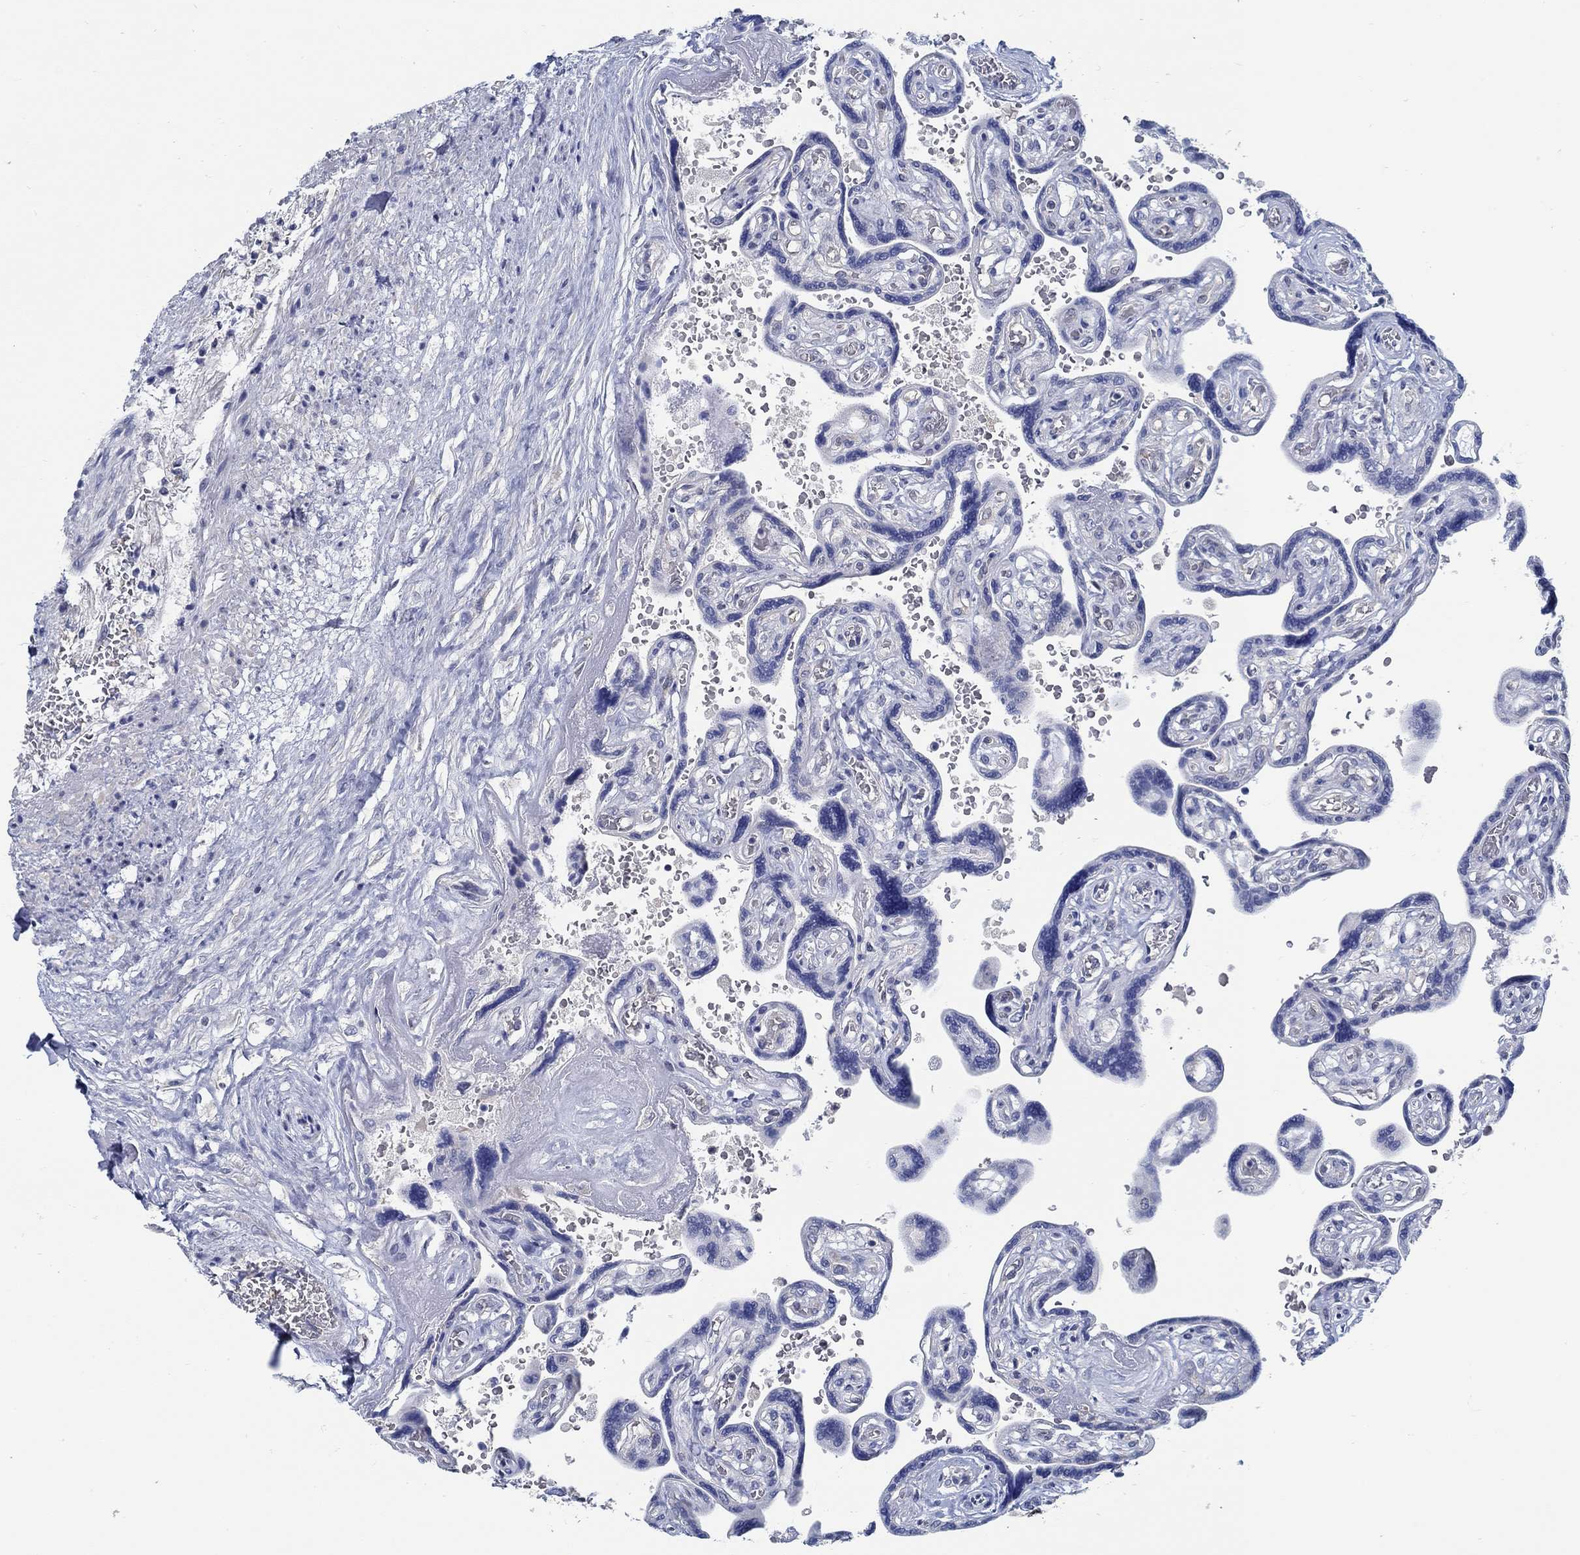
{"staining": {"intensity": "negative", "quantity": "none", "location": "none"}, "tissue": "placenta", "cell_type": "Decidual cells", "image_type": "normal", "snomed": [{"axis": "morphology", "description": "Normal tissue, NOS"}, {"axis": "topography", "description": "Placenta"}], "caption": "This is a micrograph of immunohistochemistry staining of benign placenta, which shows no staining in decidual cells.", "gene": "PCDH11X", "patient": {"sex": "female", "age": 32}}